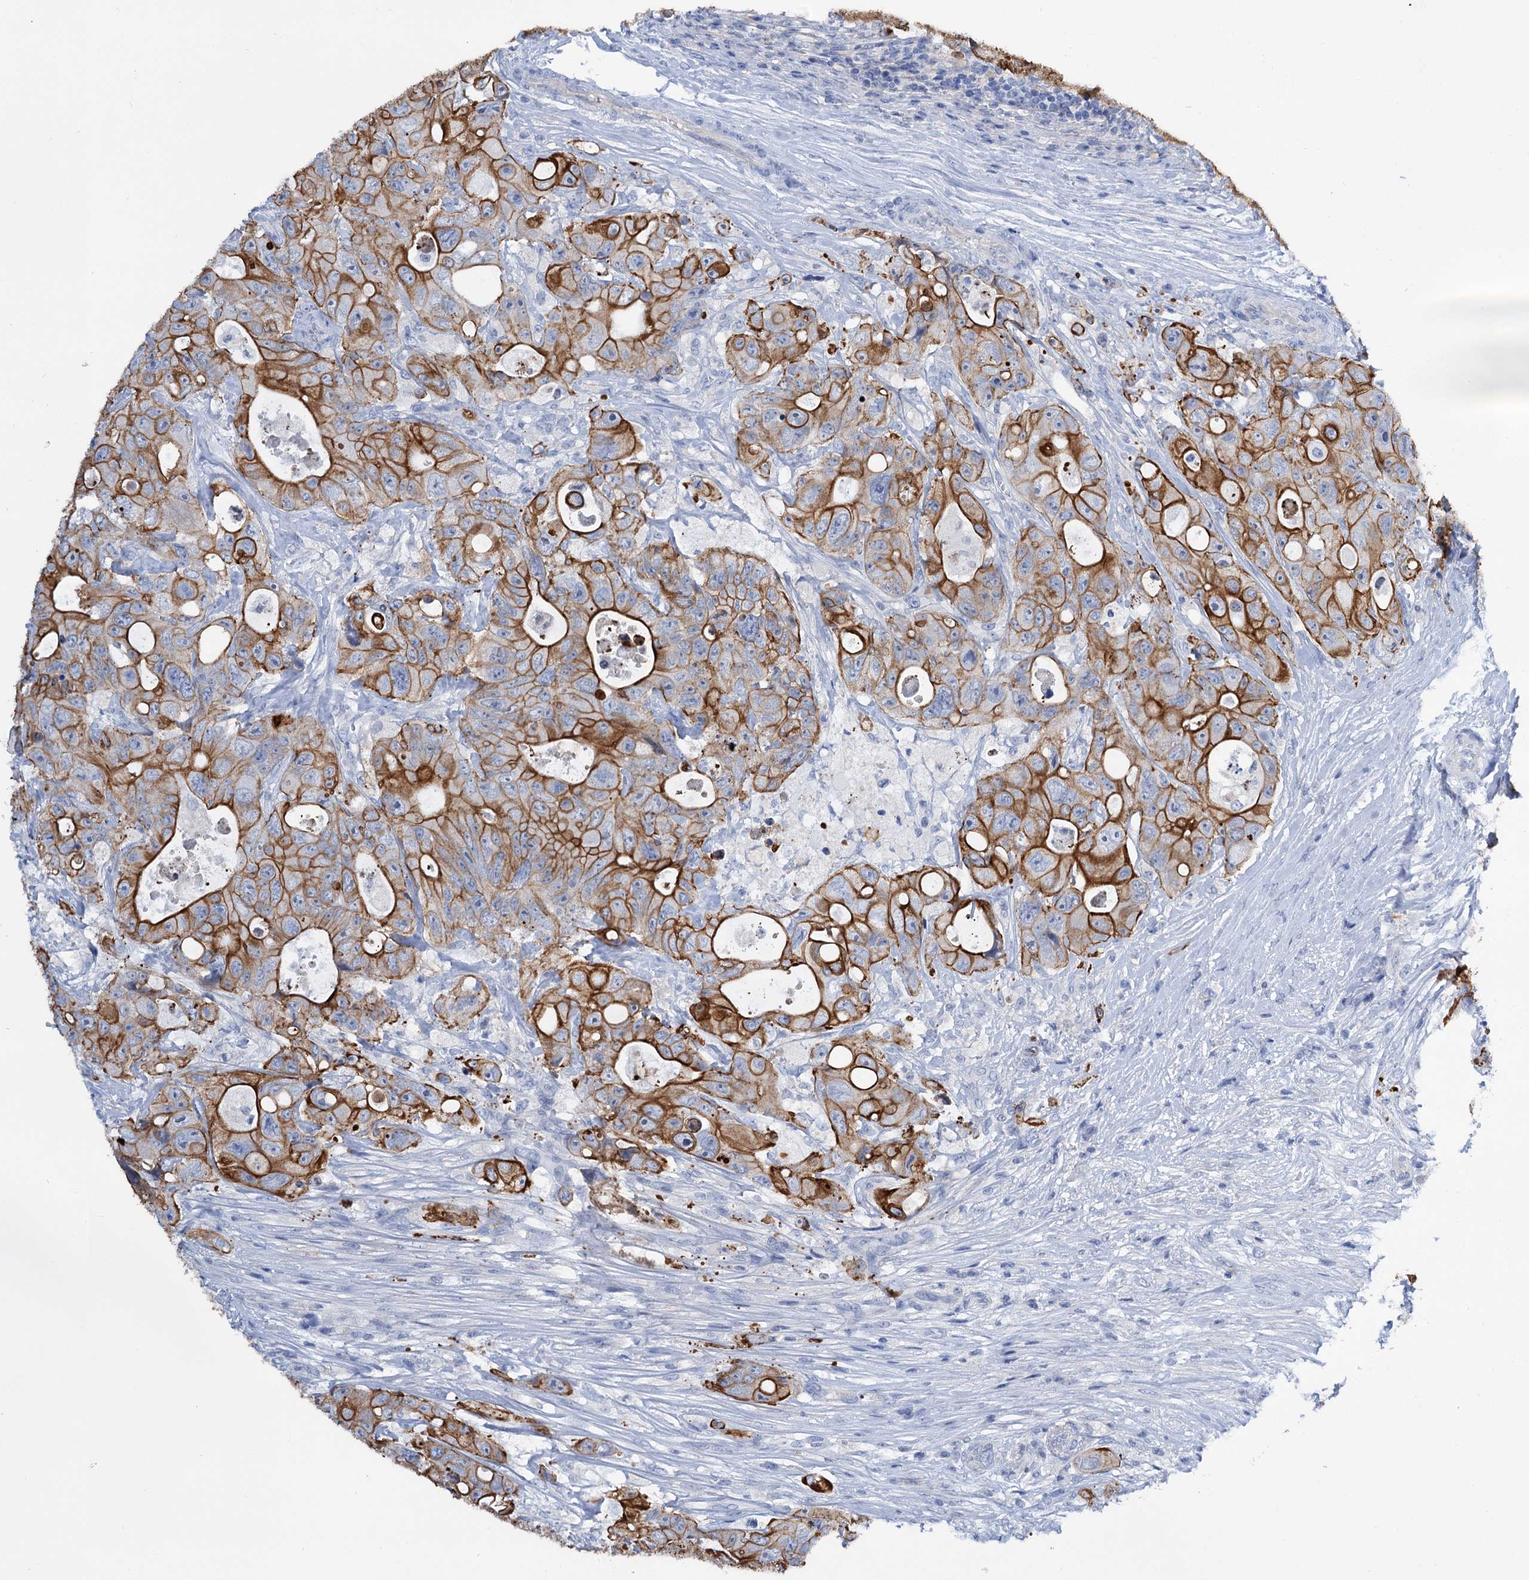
{"staining": {"intensity": "strong", "quantity": ">75%", "location": "cytoplasmic/membranous"}, "tissue": "colorectal cancer", "cell_type": "Tumor cells", "image_type": "cancer", "snomed": [{"axis": "morphology", "description": "Adenocarcinoma, NOS"}, {"axis": "topography", "description": "Colon"}], "caption": "Immunohistochemical staining of adenocarcinoma (colorectal) exhibits strong cytoplasmic/membranous protein expression in about >75% of tumor cells. (IHC, brightfield microscopy, high magnification).", "gene": "FAAP20", "patient": {"sex": "female", "age": 46}}